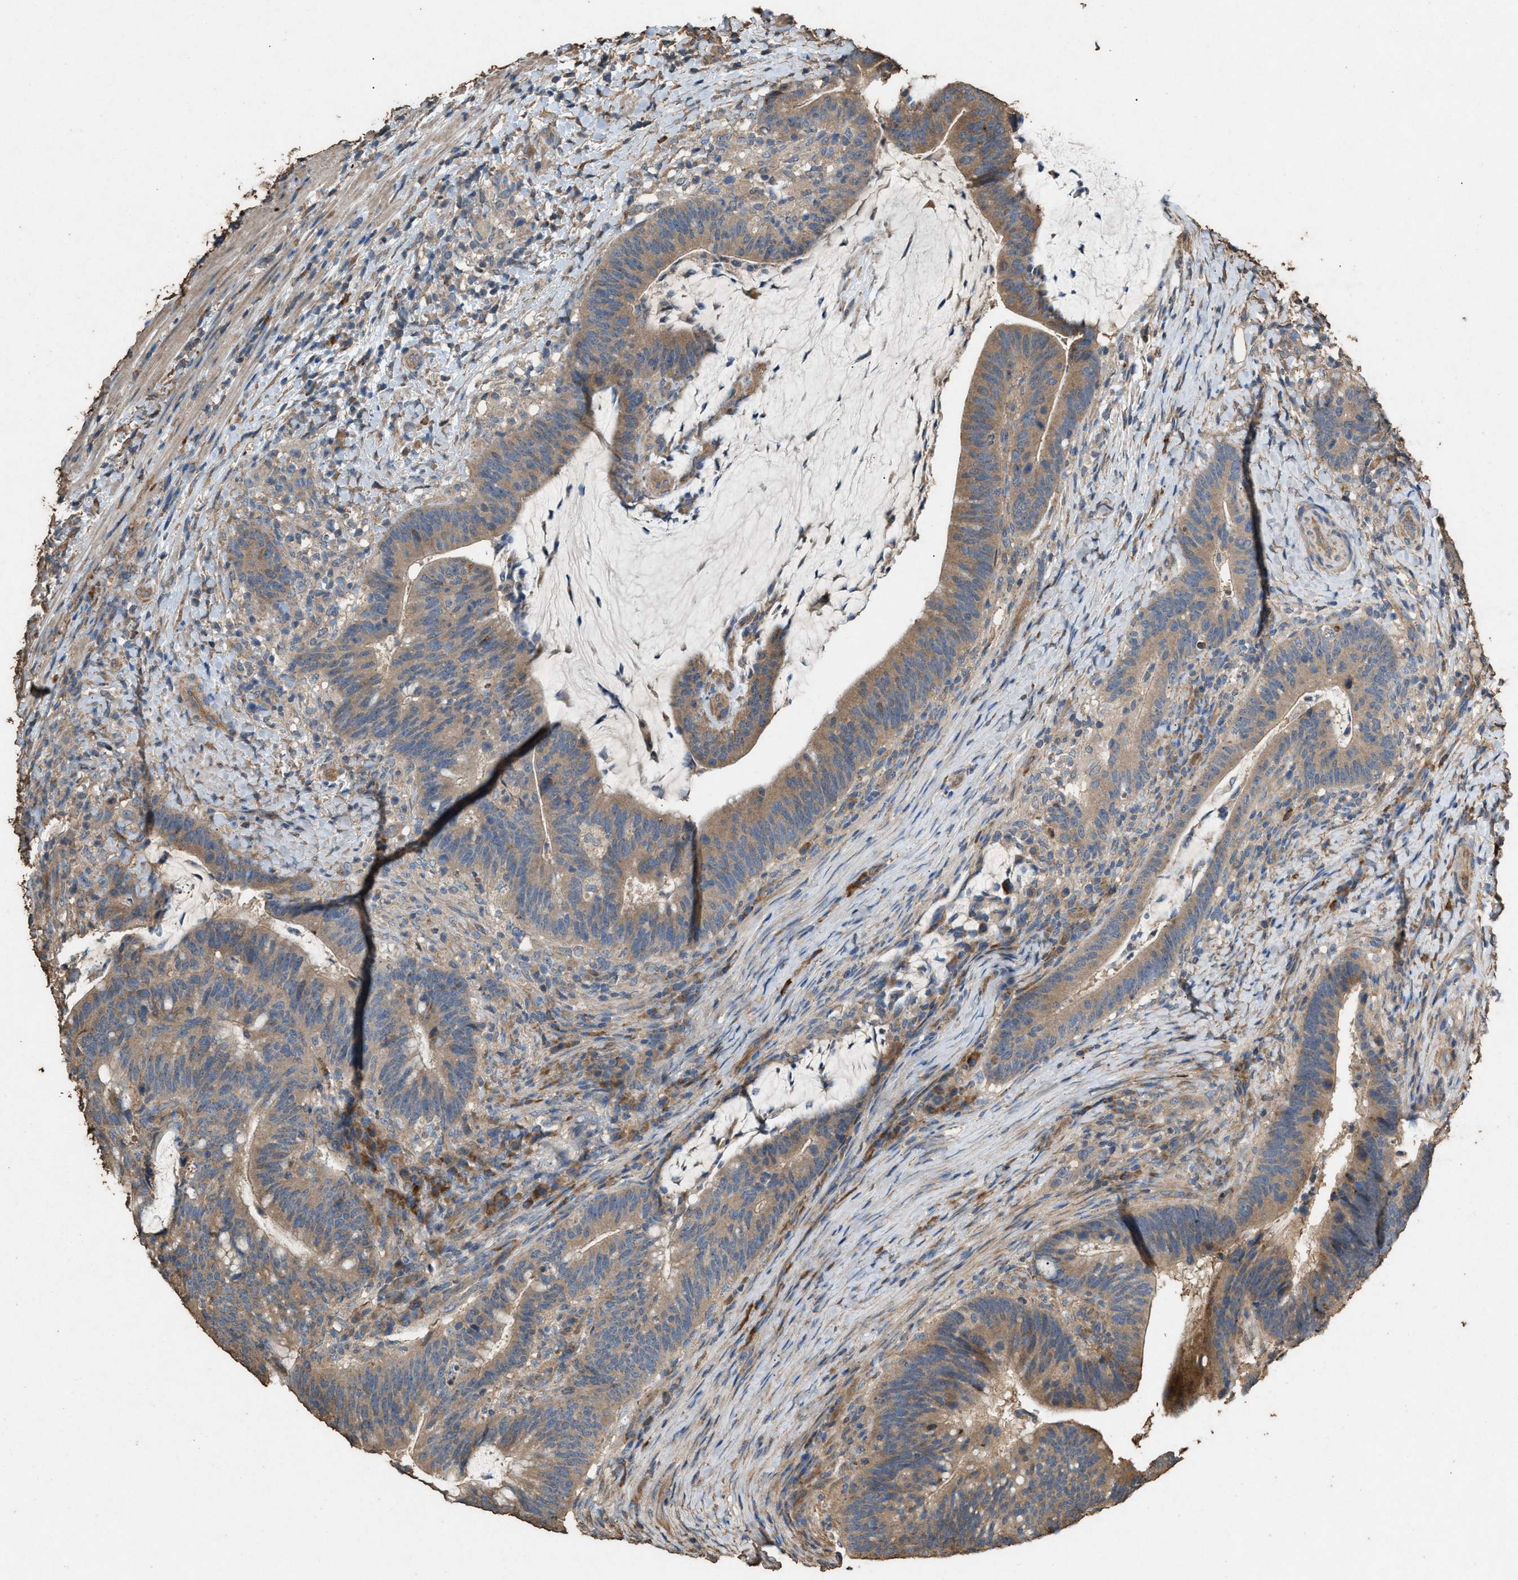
{"staining": {"intensity": "weak", "quantity": ">75%", "location": "cytoplasmic/membranous"}, "tissue": "colorectal cancer", "cell_type": "Tumor cells", "image_type": "cancer", "snomed": [{"axis": "morphology", "description": "Adenocarcinoma, NOS"}, {"axis": "topography", "description": "Colon"}], "caption": "There is low levels of weak cytoplasmic/membranous positivity in tumor cells of colorectal adenocarcinoma, as demonstrated by immunohistochemical staining (brown color).", "gene": "DCAF7", "patient": {"sex": "female", "age": 66}}